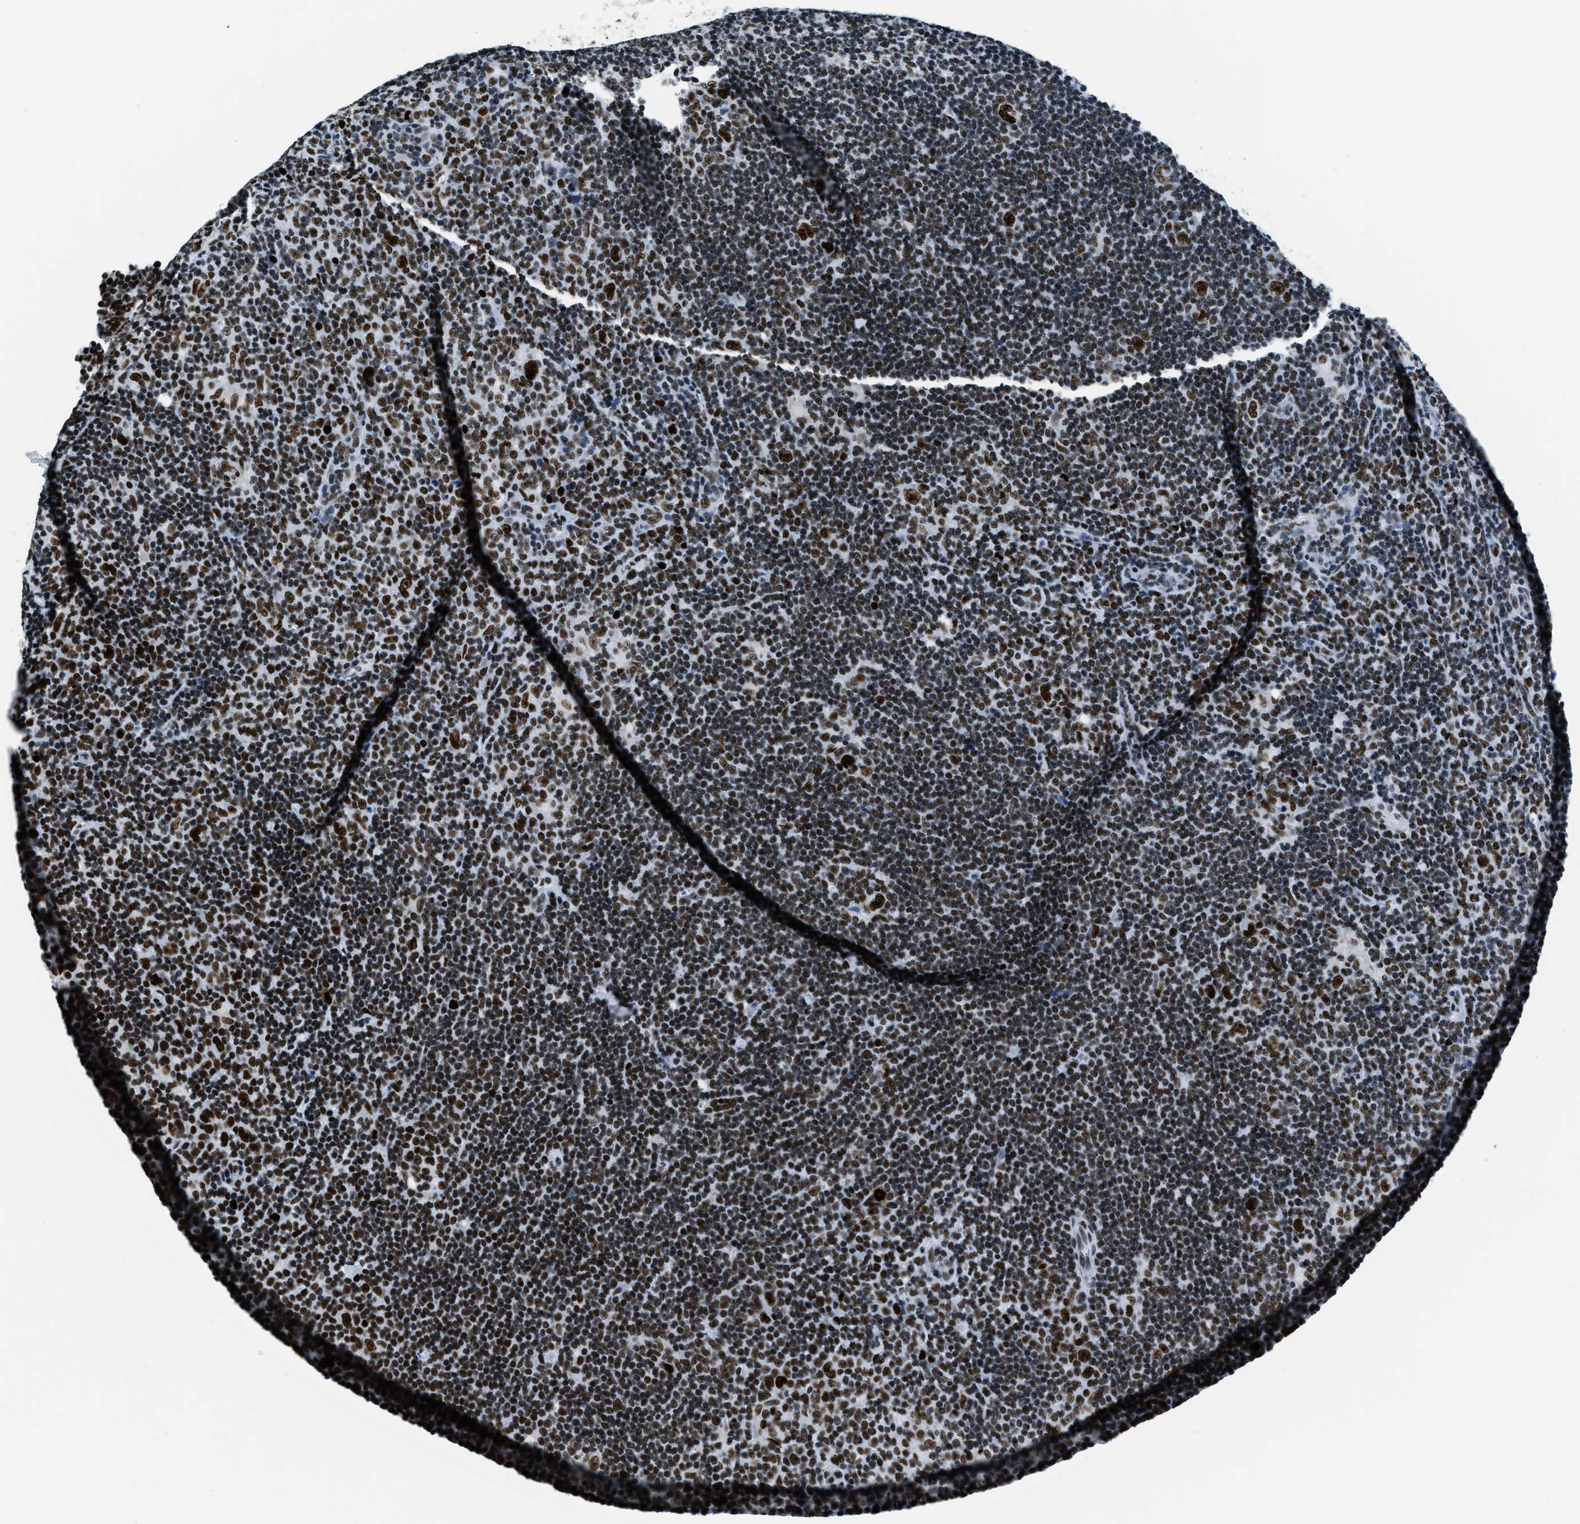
{"staining": {"intensity": "strong", "quantity": ">75%", "location": "nuclear"}, "tissue": "lymphoma", "cell_type": "Tumor cells", "image_type": "cancer", "snomed": [{"axis": "morphology", "description": "Hodgkin's disease, NOS"}, {"axis": "topography", "description": "Lymph node"}], "caption": "Tumor cells exhibit high levels of strong nuclear expression in approximately >75% of cells in Hodgkin's disease. The protein of interest is shown in brown color, while the nuclei are stained blue.", "gene": "TOP1", "patient": {"sex": "female", "age": 57}}